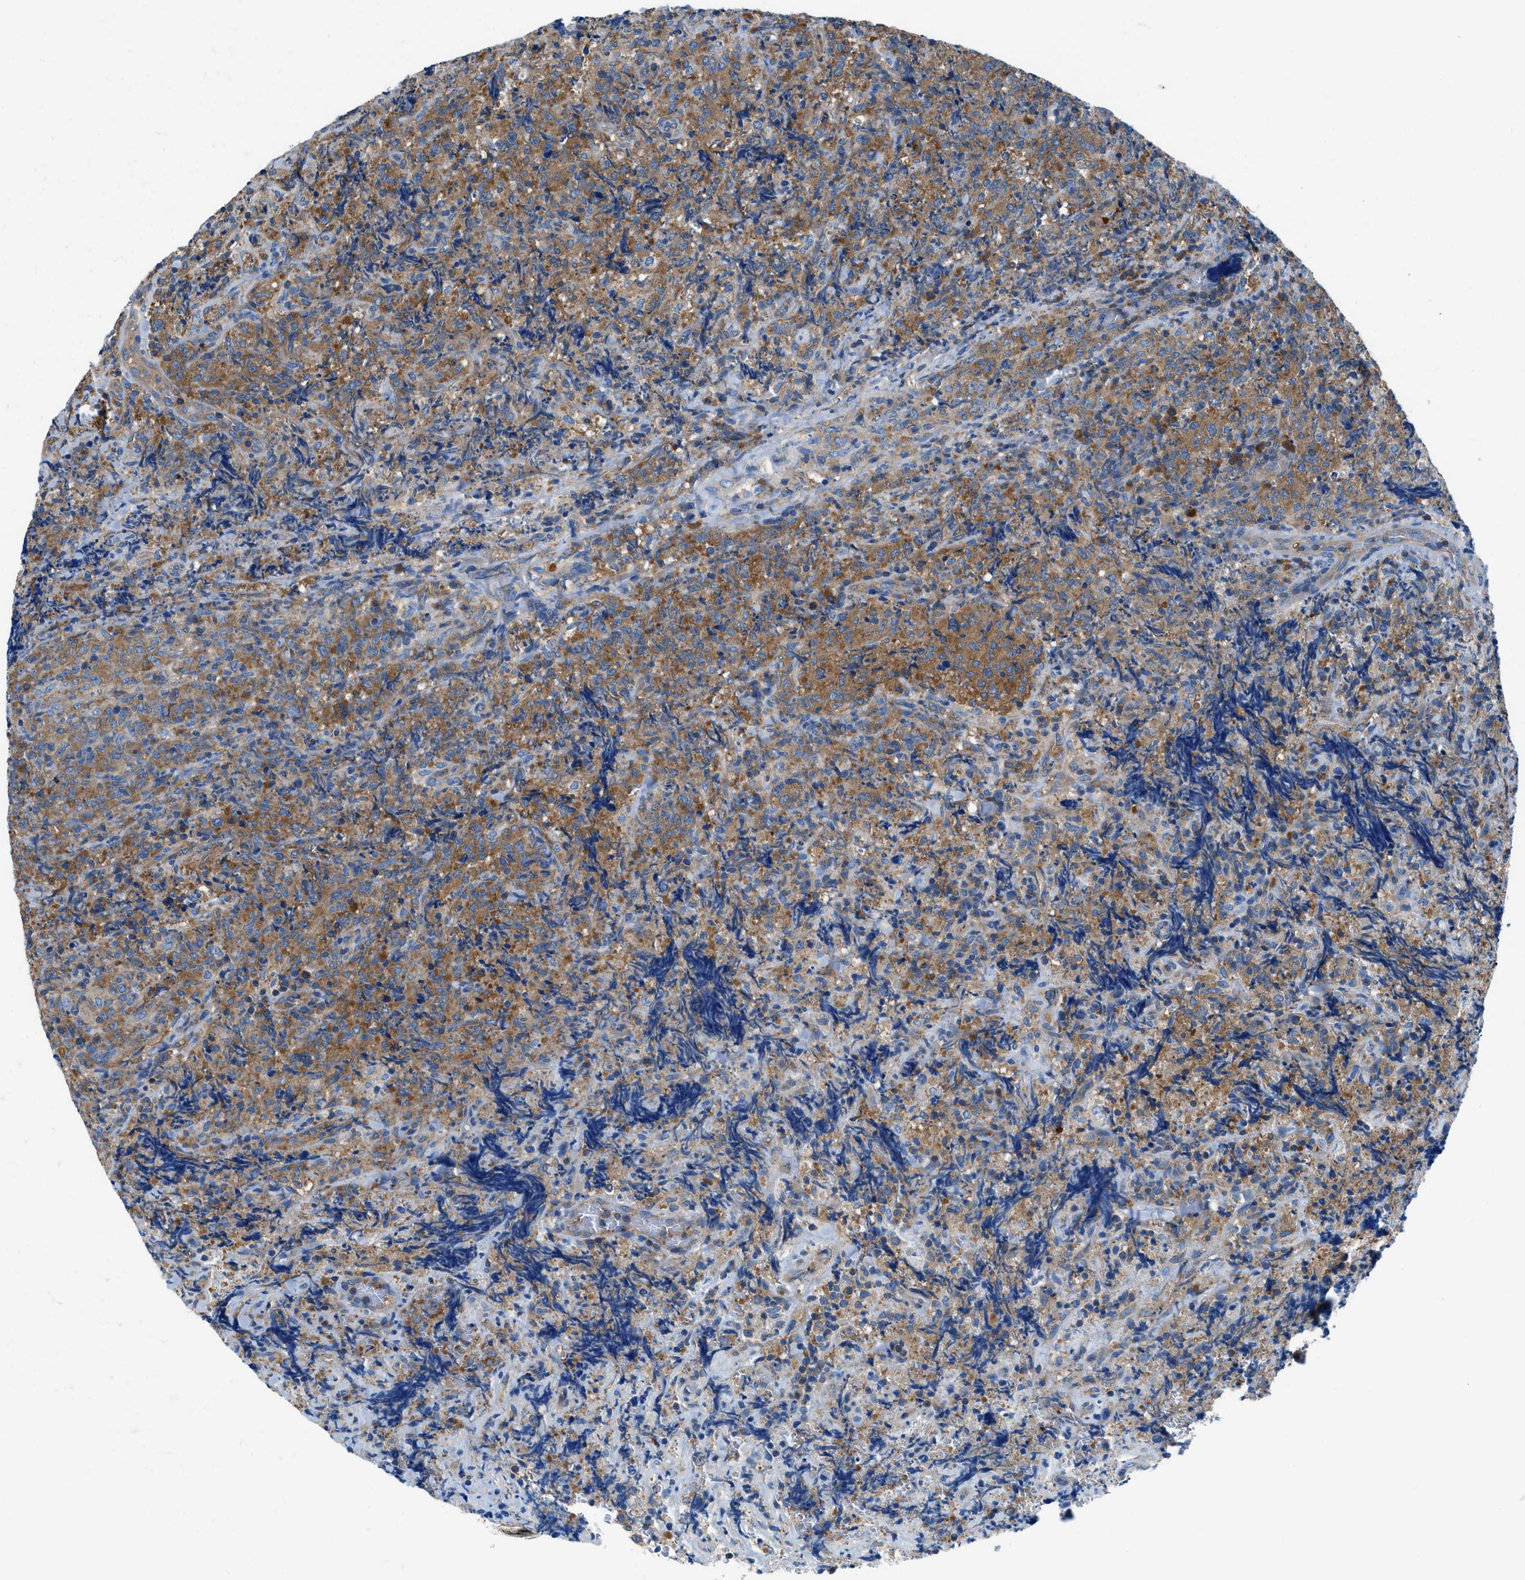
{"staining": {"intensity": "moderate", "quantity": ">75%", "location": "cytoplasmic/membranous"}, "tissue": "lymphoma", "cell_type": "Tumor cells", "image_type": "cancer", "snomed": [{"axis": "morphology", "description": "Malignant lymphoma, non-Hodgkin's type, High grade"}, {"axis": "topography", "description": "Tonsil"}], "caption": "Malignant lymphoma, non-Hodgkin's type (high-grade) stained with a protein marker reveals moderate staining in tumor cells.", "gene": "SARS1", "patient": {"sex": "female", "age": 36}}